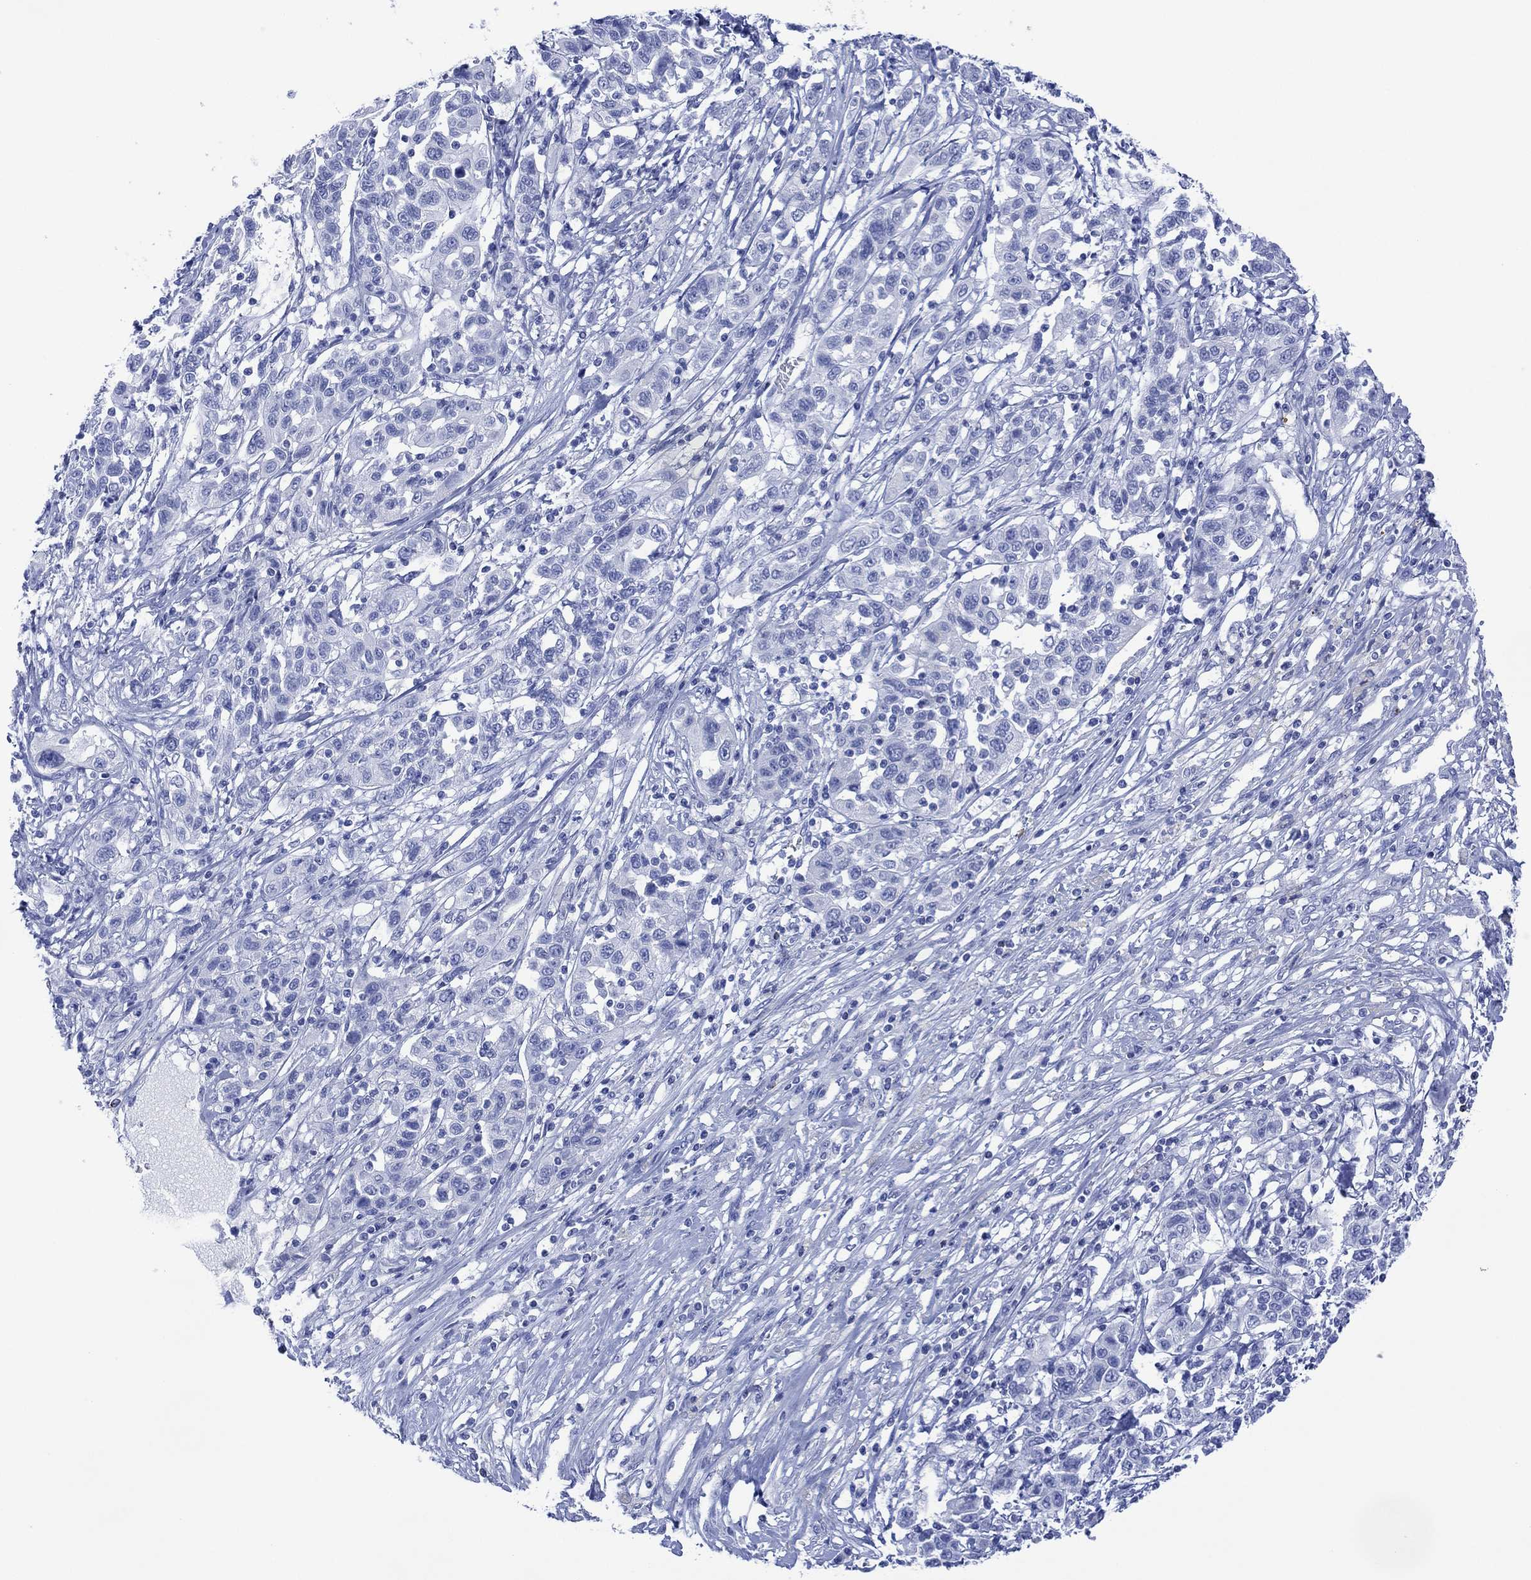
{"staining": {"intensity": "negative", "quantity": "none", "location": "none"}, "tissue": "liver cancer", "cell_type": "Tumor cells", "image_type": "cancer", "snomed": [{"axis": "morphology", "description": "Adenocarcinoma, NOS"}, {"axis": "morphology", "description": "Cholangiocarcinoma"}, {"axis": "topography", "description": "Liver"}], "caption": "There is no significant positivity in tumor cells of liver cancer (cholangiocarcinoma). The staining was performed using DAB (3,3'-diaminobenzidine) to visualize the protein expression in brown, while the nuclei were stained in blue with hematoxylin (Magnification: 20x).", "gene": "DPP4", "patient": {"sex": "male", "age": 64}}